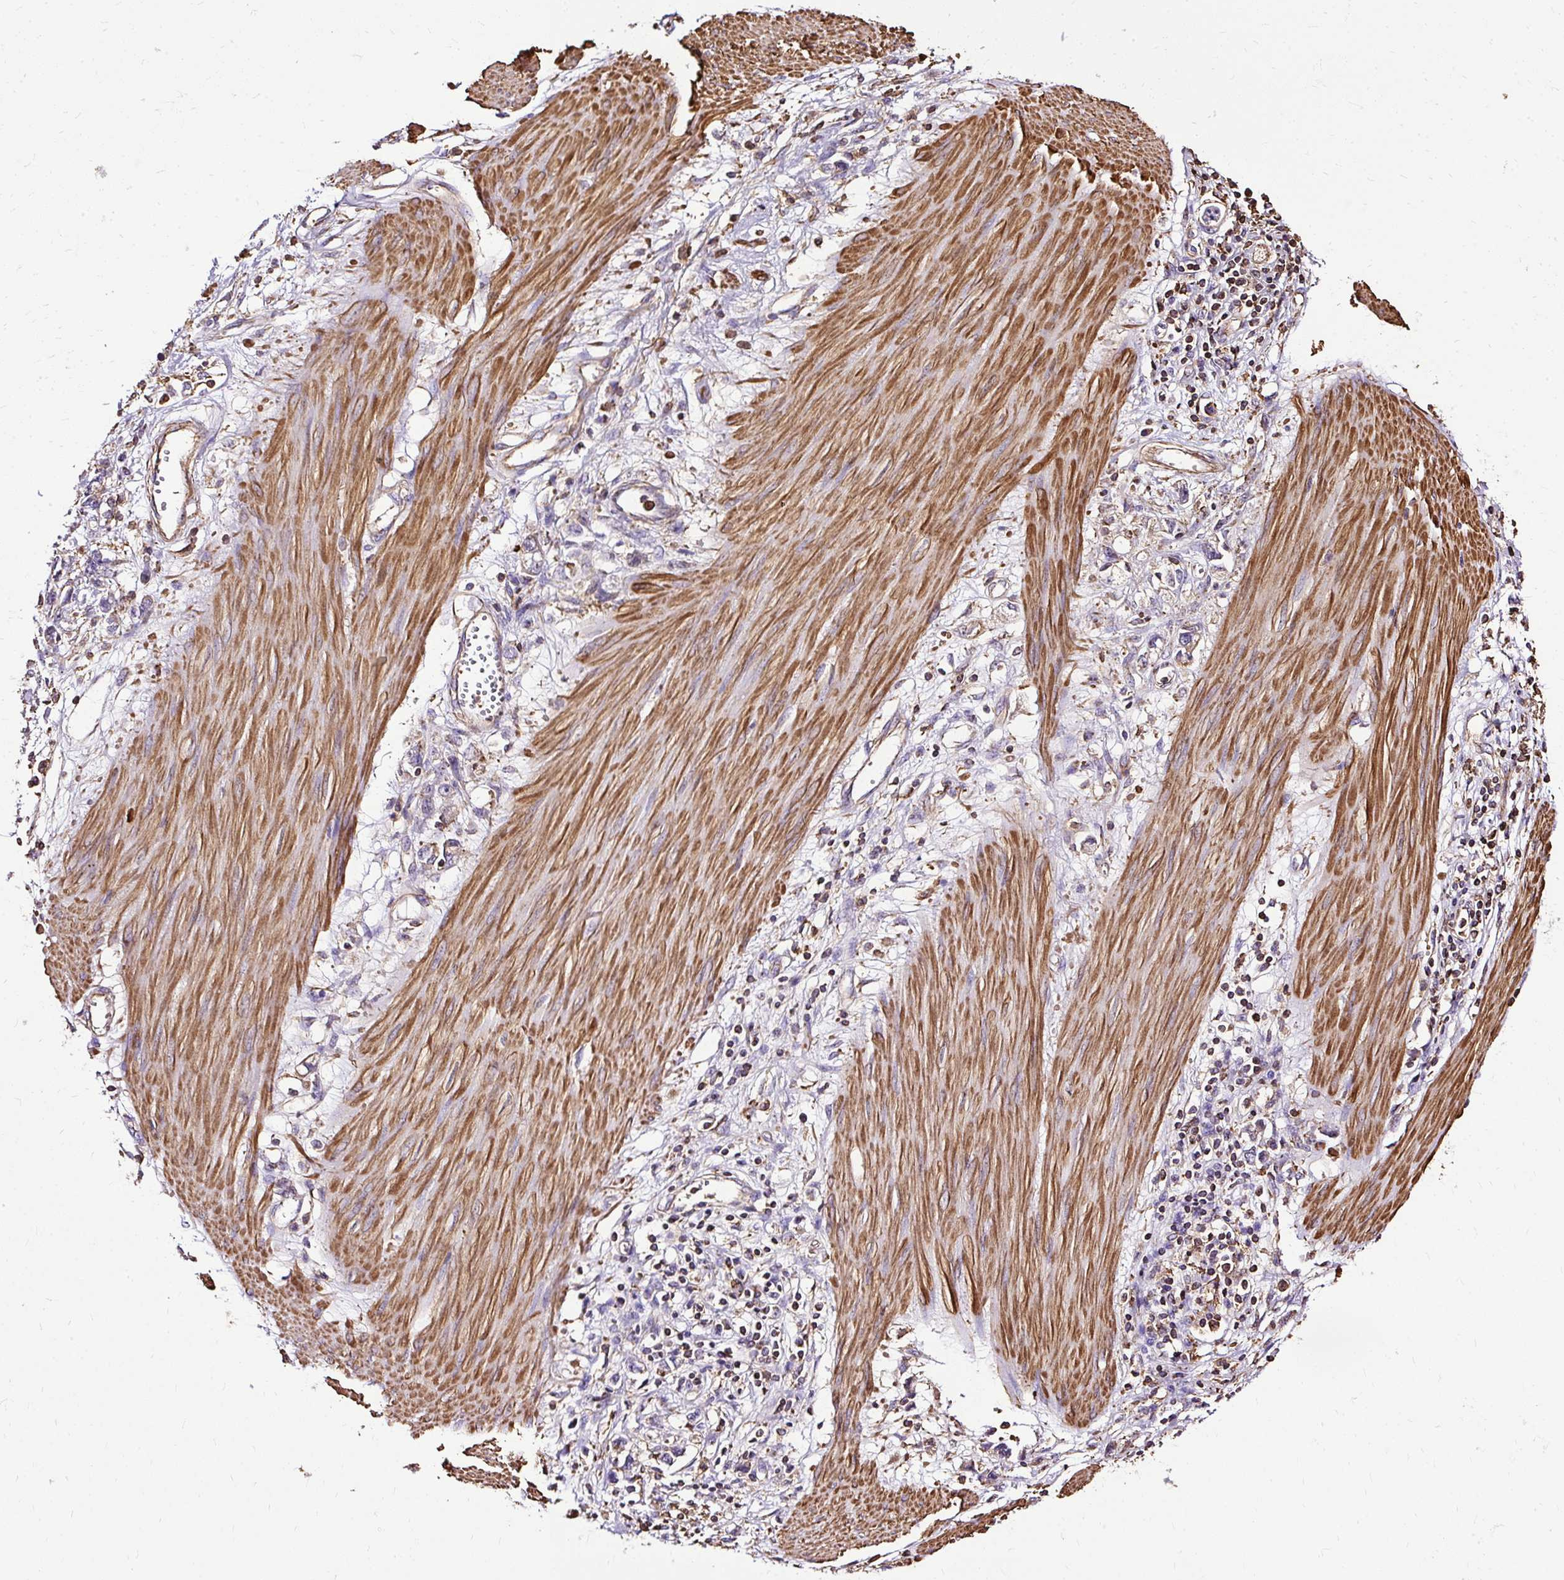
{"staining": {"intensity": "weak", "quantity": "25%-75%", "location": "cytoplasmic/membranous"}, "tissue": "stomach cancer", "cell_type": "Tumor cells", "image_type": "cancer", "snomed": [{"axis": "morphology", "description": "Adenocarcinoma, NOS"}, {"axis": "topography", "description": "Stomach"}], "caption": "High-power microscopy captured an IHC histopathology image of stomach cancer (adenocarcinoma), revealing weak cytoplasmic/membranous positivity in approximately 25%-75% of tumor cells. (IHC, brightfield microscopy, high magnification).", "gene": "KLHL11", "patient": {"sex": "female", "age": 76}}